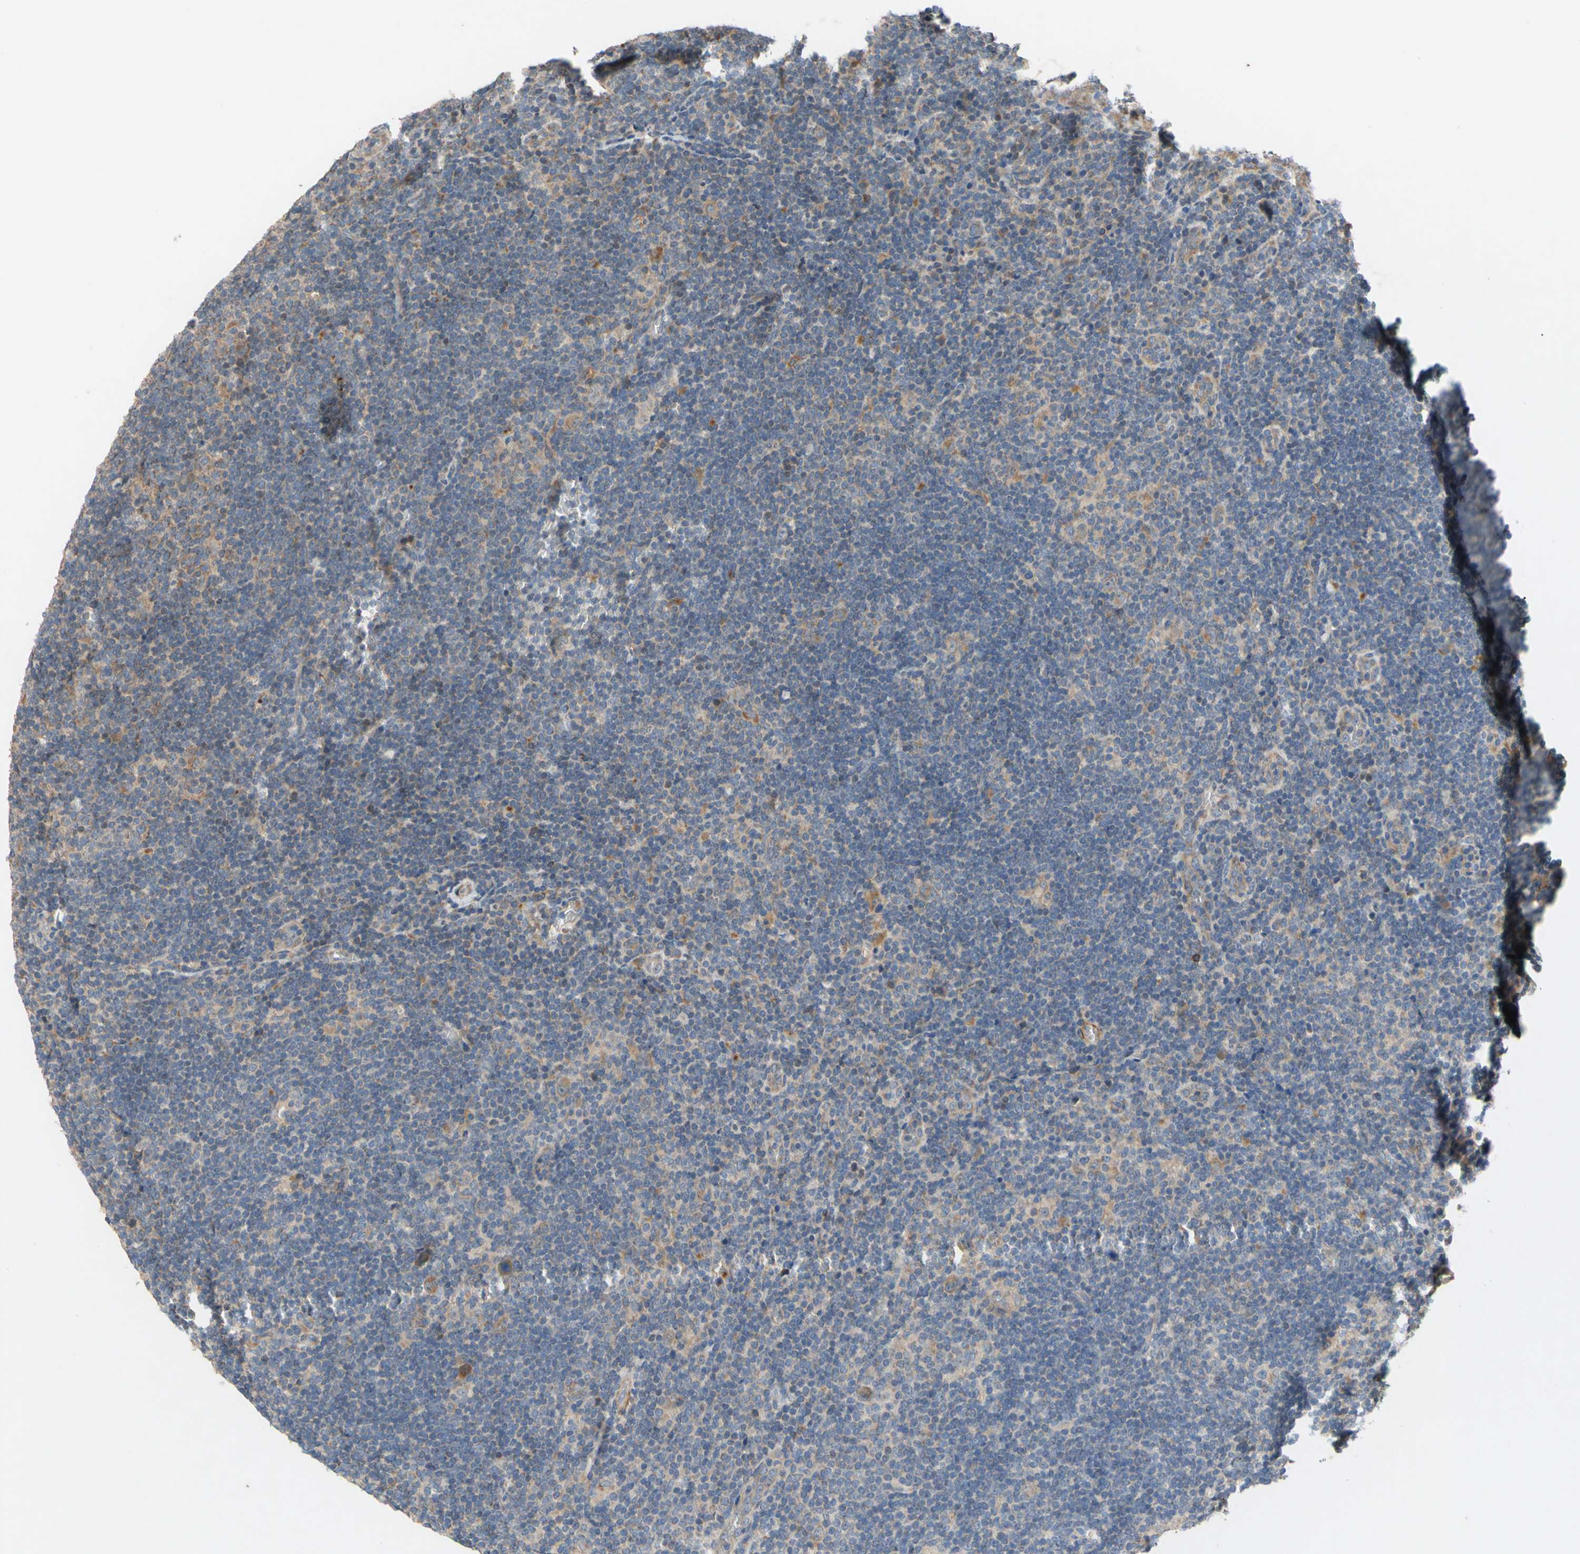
{"staining": {"intensity": "weak", "quantity": ">75%", "location": "cytoplasmic/membranous"}, "tissue": "lymphoma", "cell_type": "Tumor cells", "image_type": "cancer", "snomed": [{"axis": "morphology", "description": "Hodgkin's disease, NOS"}, {"axis": "topography", "description": "Lymph node"}], "caption": "Hodgkin's disease stained with a brown dye displays weak cytoplasmic/membranous positive positivity in approximately >75% of tumor cells.", "gene": "PARD6A", "patient": {"sex": "female", "age": 57}}